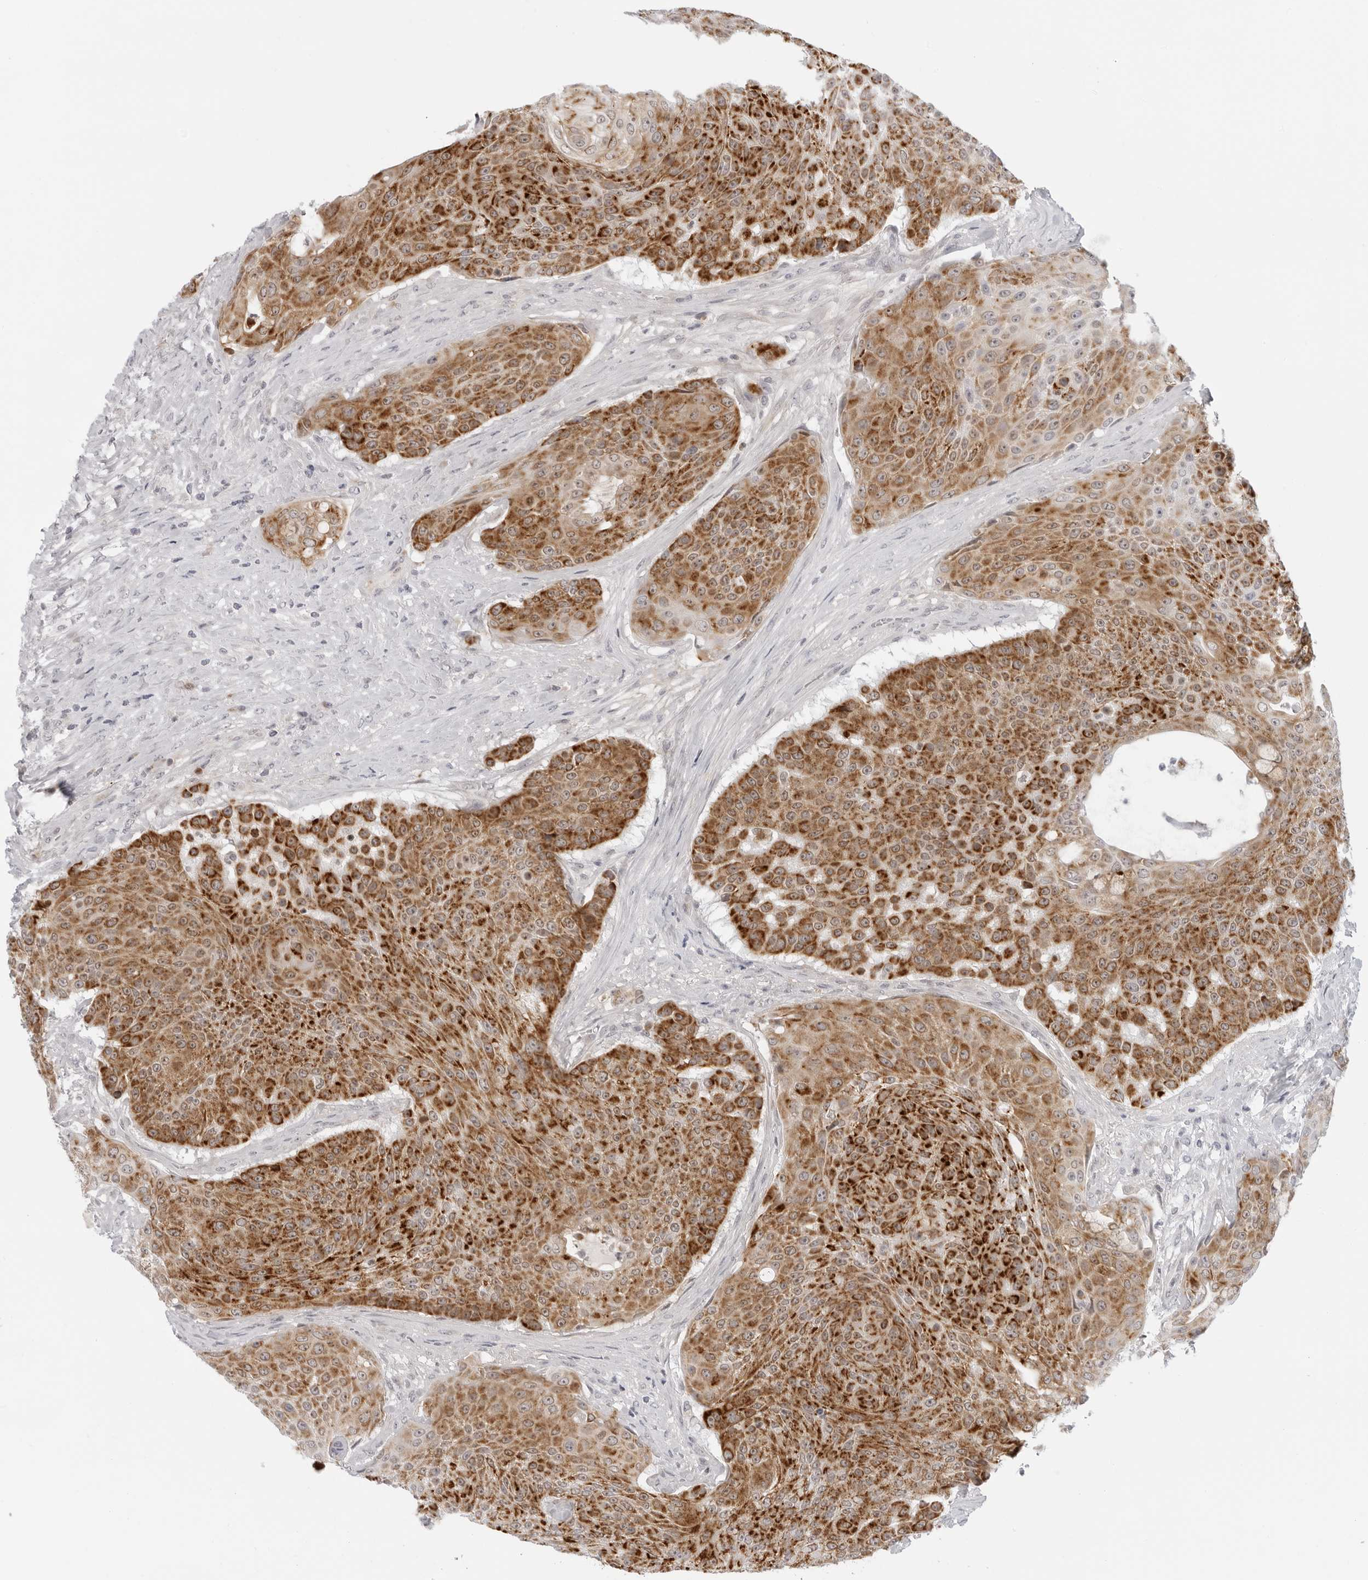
{"staining": {"intensity": "strong", "quantity": ">75%", "location": "cytoplasmic/membranous"}, "tissue": "urothelial cancer", "cell_type": "Tumor cells", "image_type": "cancer", "snomed": [{"axis": "morphology", "description": "Urothelial carcinoma, High grade"}, {"axis": "topography", "description": "Urinary bladder"}], "caption": "A histopathology image showing strong cytoplasmic/membranous expression in approximately >75% of tumor cells in urothelial cancer, as visualized by brown immunohistochemical staining.", "gene": "CIART", "patient": {"sex": "female", "age": 63}}